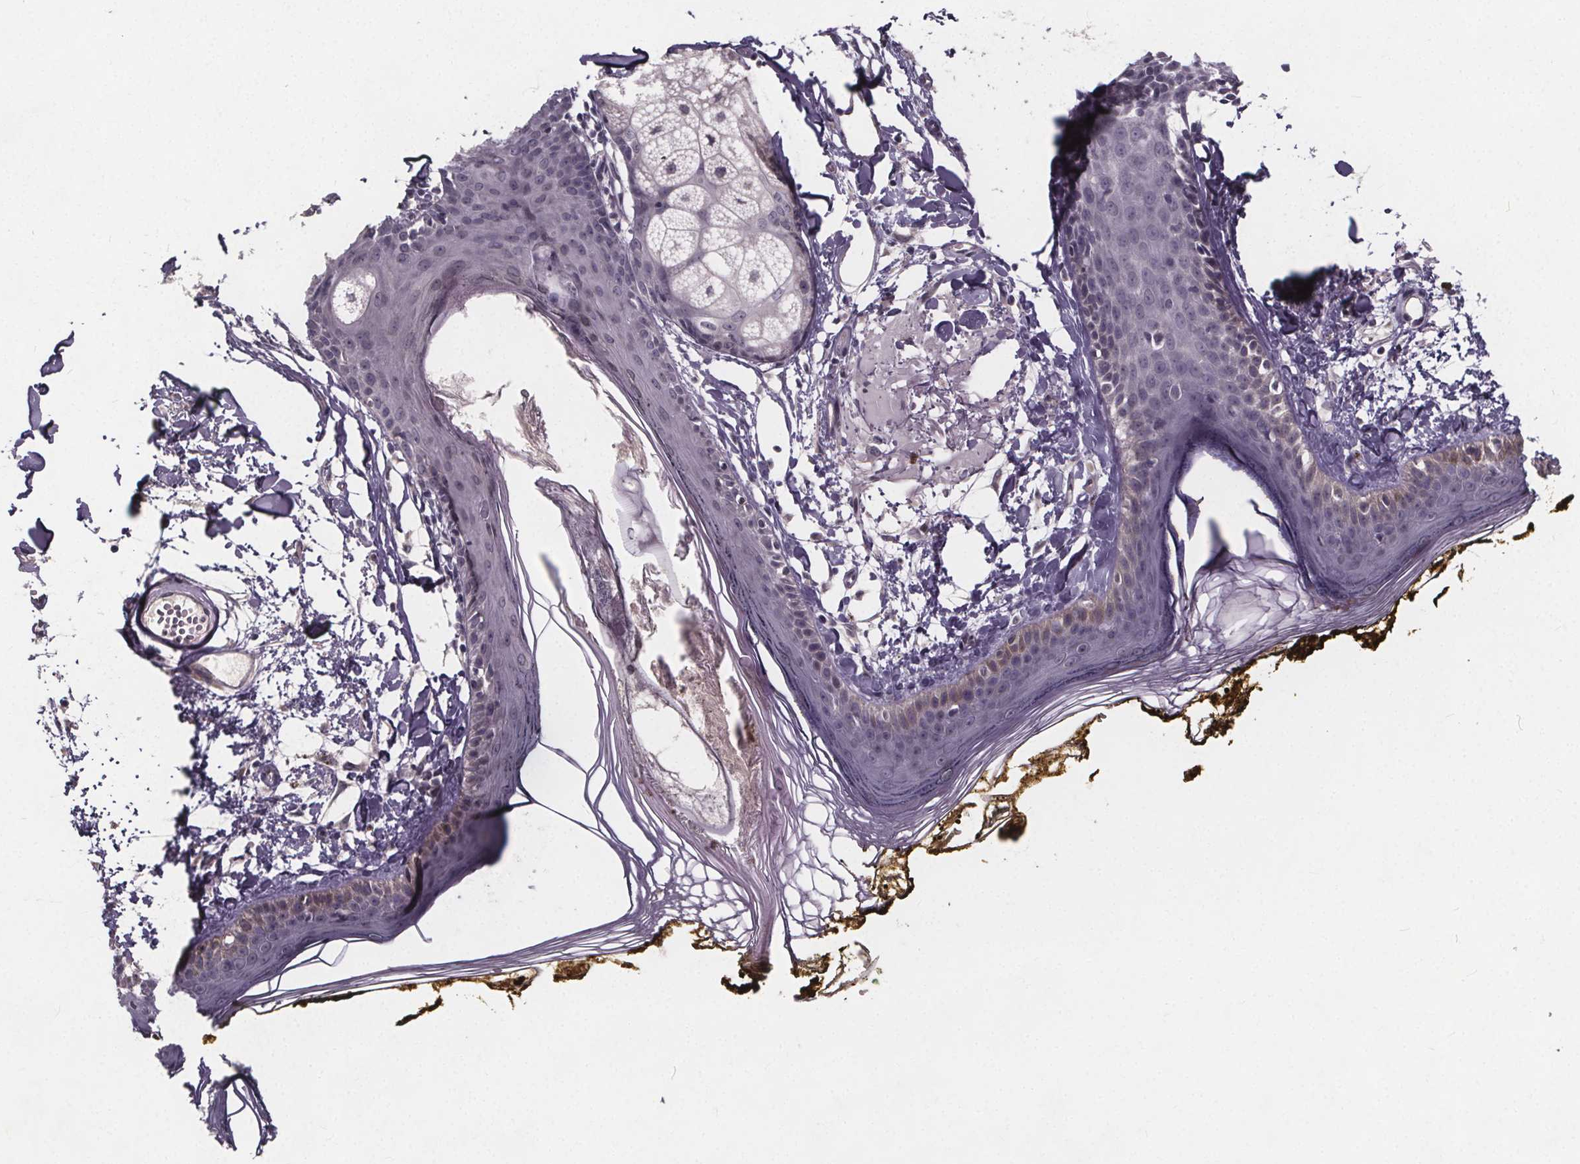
{"staining": {"intensity": "negative", "quantity": "none", "location": "none"}, "tissue": "skin", "cell_type": "Fibroblasts", "image_type": "normal", "snomed": [{"axis": "morphology", "description": "Normal tissue, NOS"}, {"axis": "topography", "description": "Skin"}], "caption": "An immunohistochemistry (IHC) image of normal skin is shown. There is no staining in fibroblasts of skin.", "gene": "FAM181B", "patient": {"sex": "male", "age": 76}}